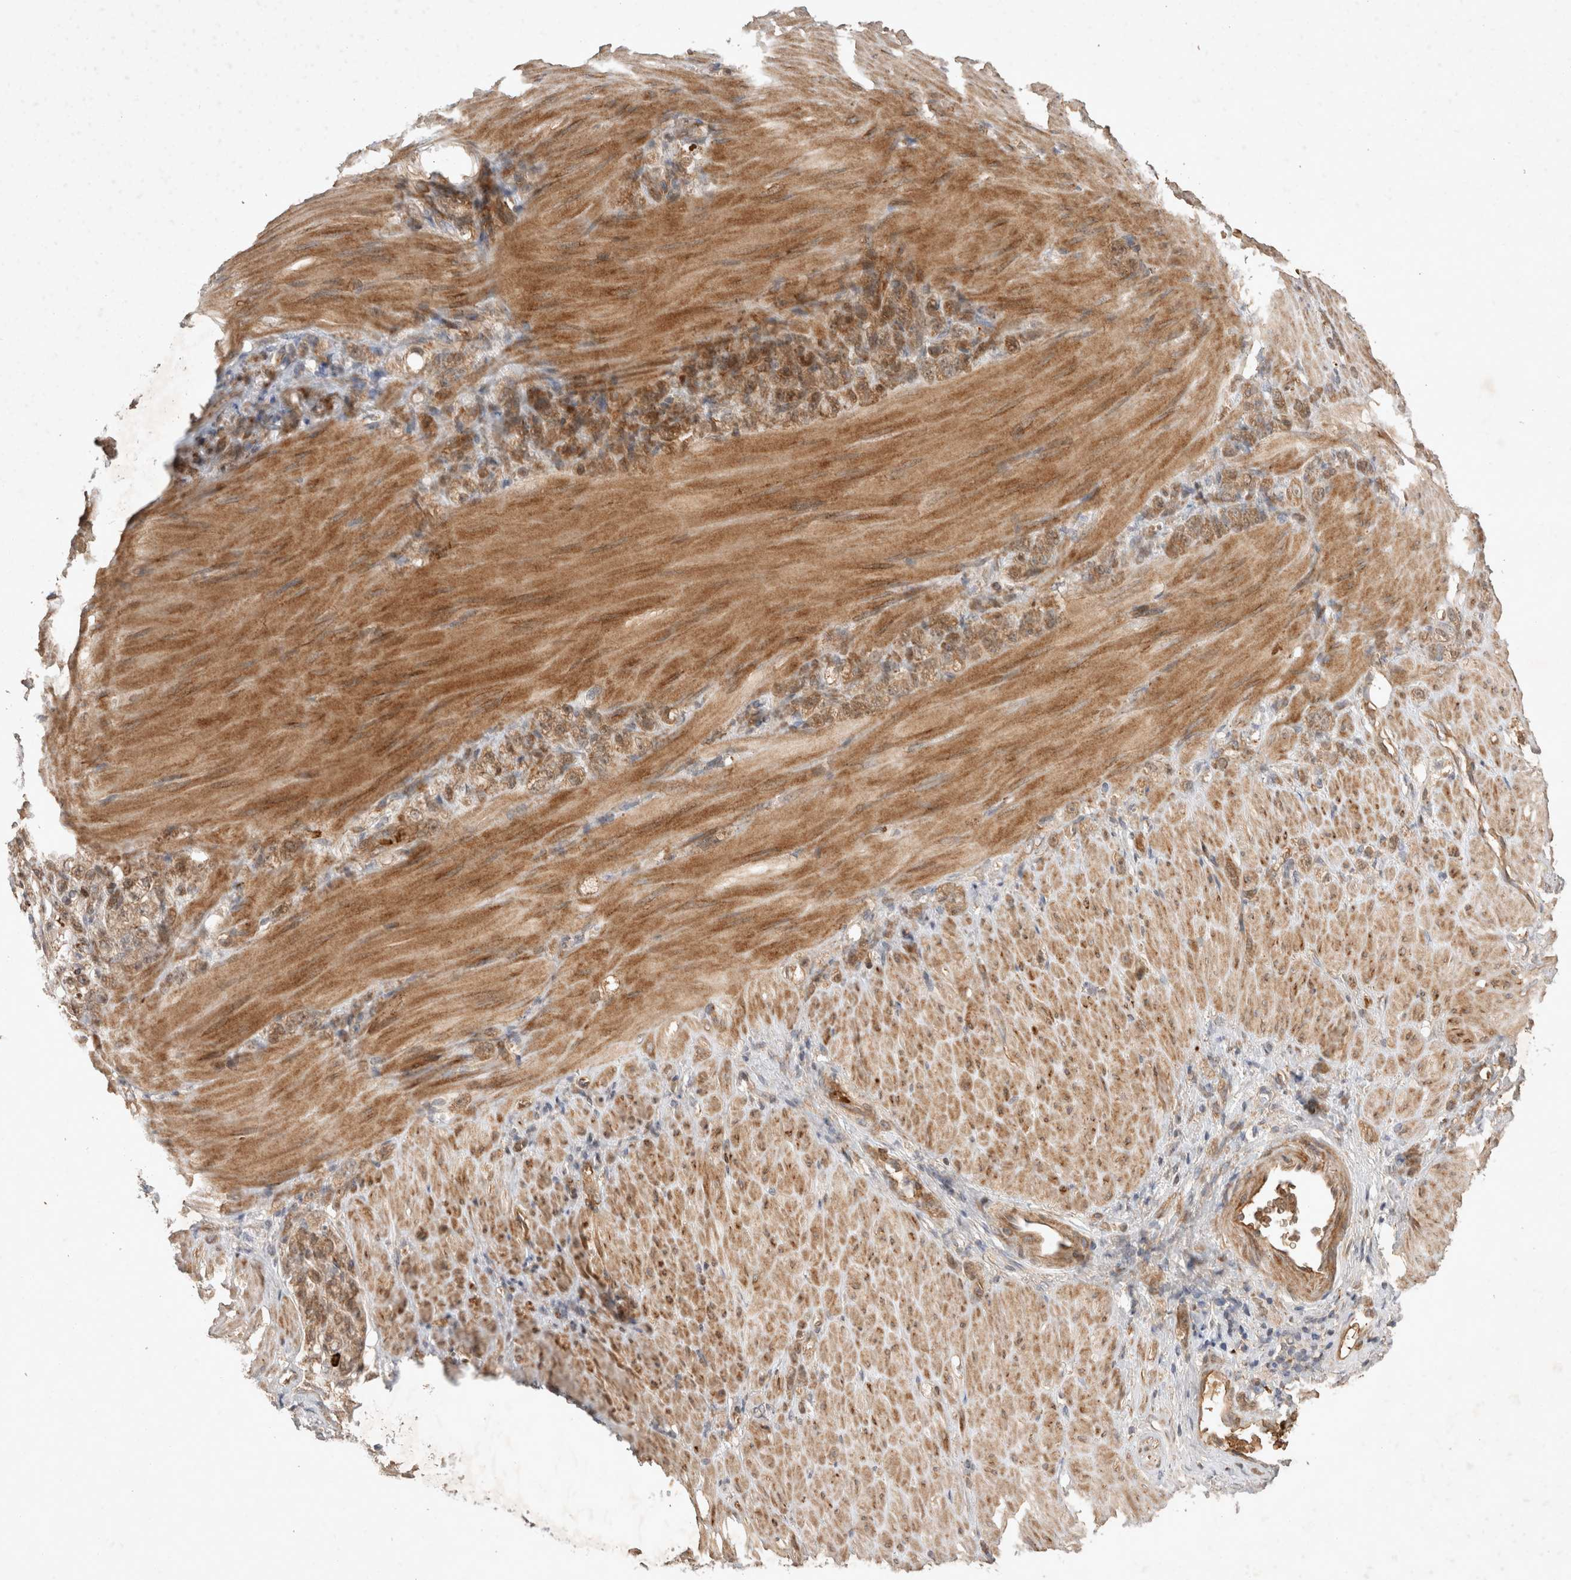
{"staining": {"intensity": "moderate", "quantity": ">75%", "location": "cytoplasmic/membranous"}, "tissue": "stomach cancer", "cell_type": "Tumor cells", "image_type": "cancer", "snomed": [{"axis": "morphology", "description": "Normal tissue, NOS"}, {"axis": "morphology", "description": "Adenocarcinoma, NOS"}, {"axis": "topography", "description": "Stomach"}], "caption": "IHC histopathology image of adenocarcinoma (stomach) stained for a protein (brown), which displays medium levels of moderate cytoplasmic/membranous expression in about >75% of tumor cells.", "gene": "FAM221A", "patient": {"sex": "male", "age": 82}}